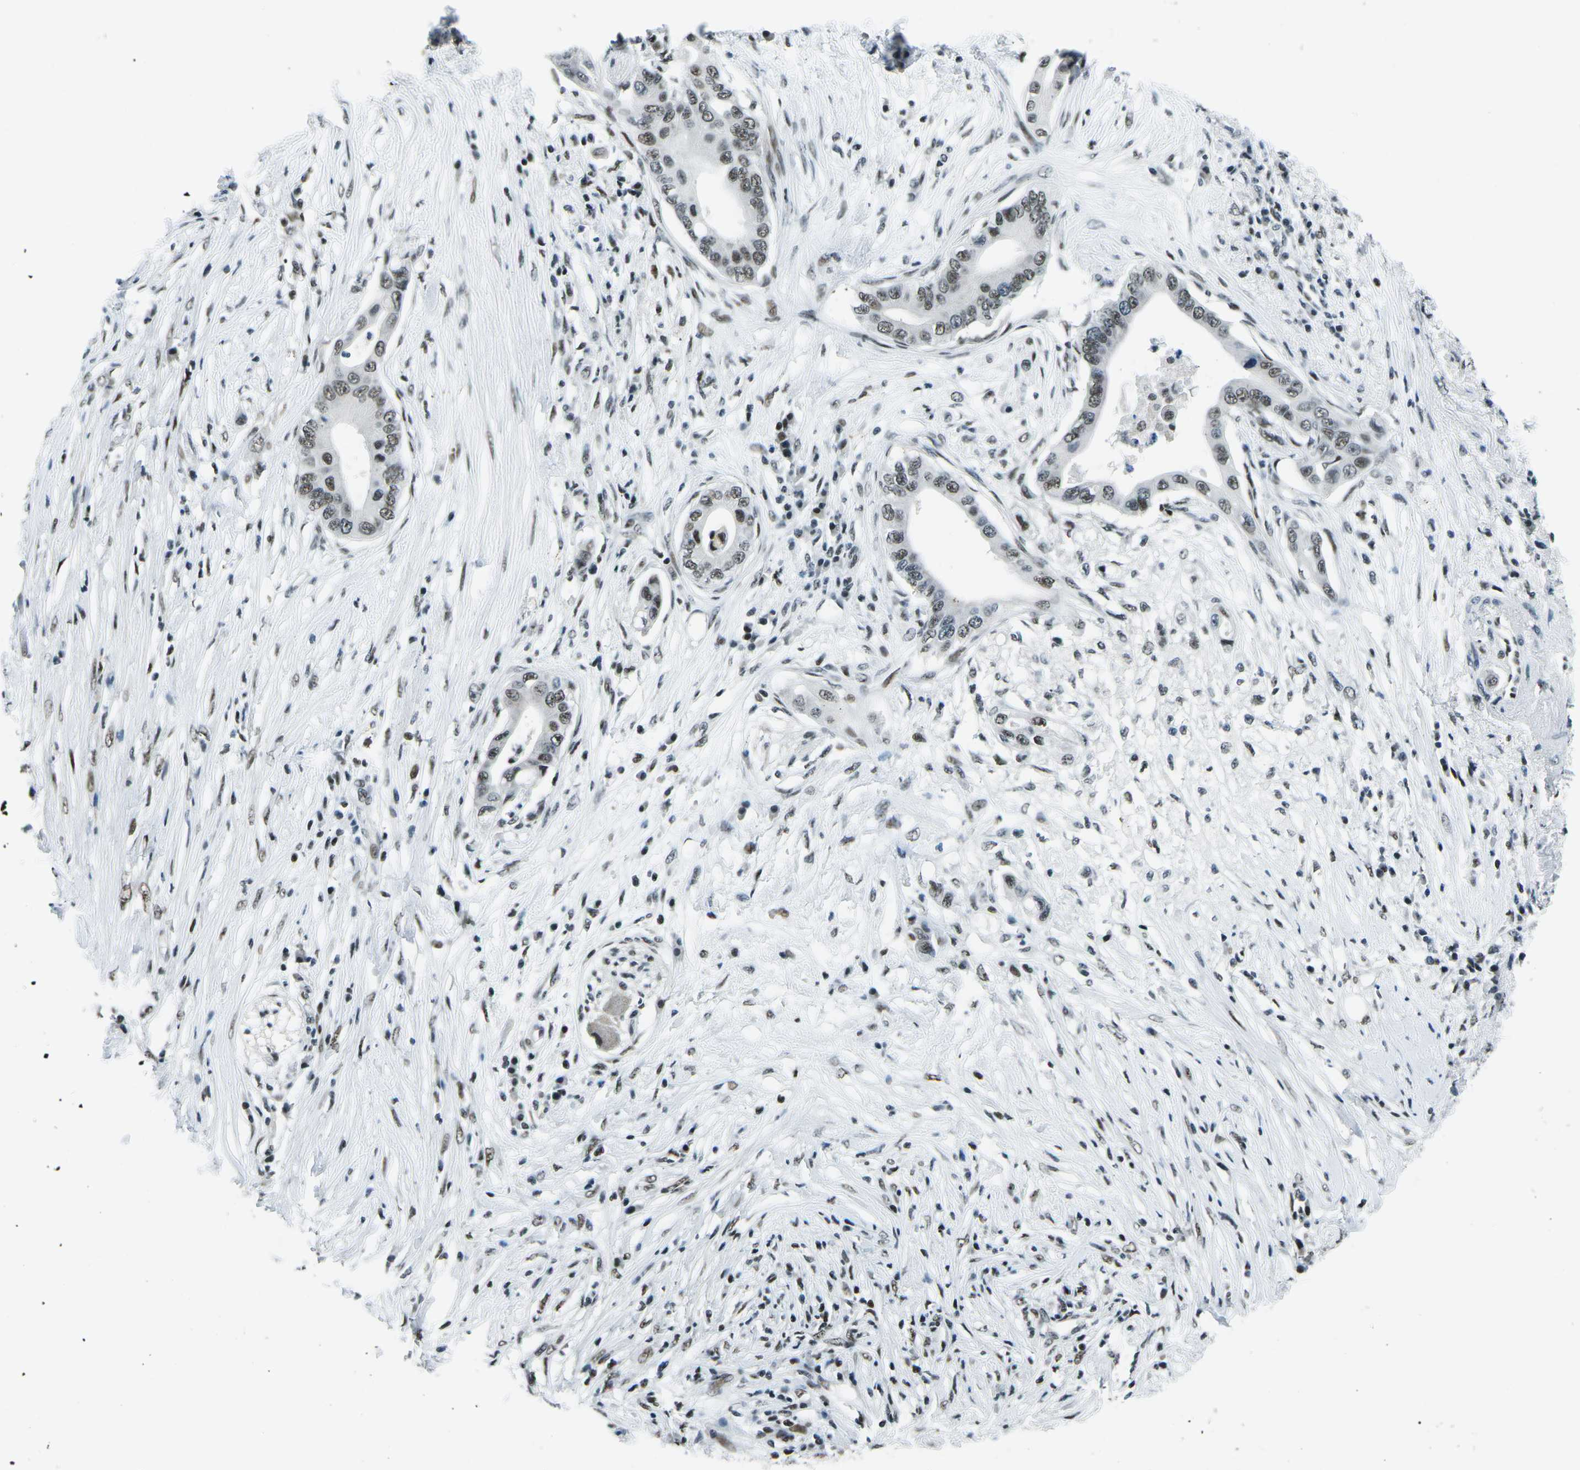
{"staining": {"intensity": "moderate", "quantity": ">75%", "location": "nuclear"}, "tissue": "pancreatic cancer", "cell_type": "Tumor cells", "image_type": "cancer", "snomed": [{"axis": "morphology", "description": "Adenocarcinoma, NOS"}, {"axis": "topography", "description": "Pancreas"}], "caption": "Protein expression analysis of pancreatic cancer shows moderate nuclear positivity in approximately >75% of tumor cells.", "gene": "RBL2", "patient": {"sex": "male", "age": 77}}